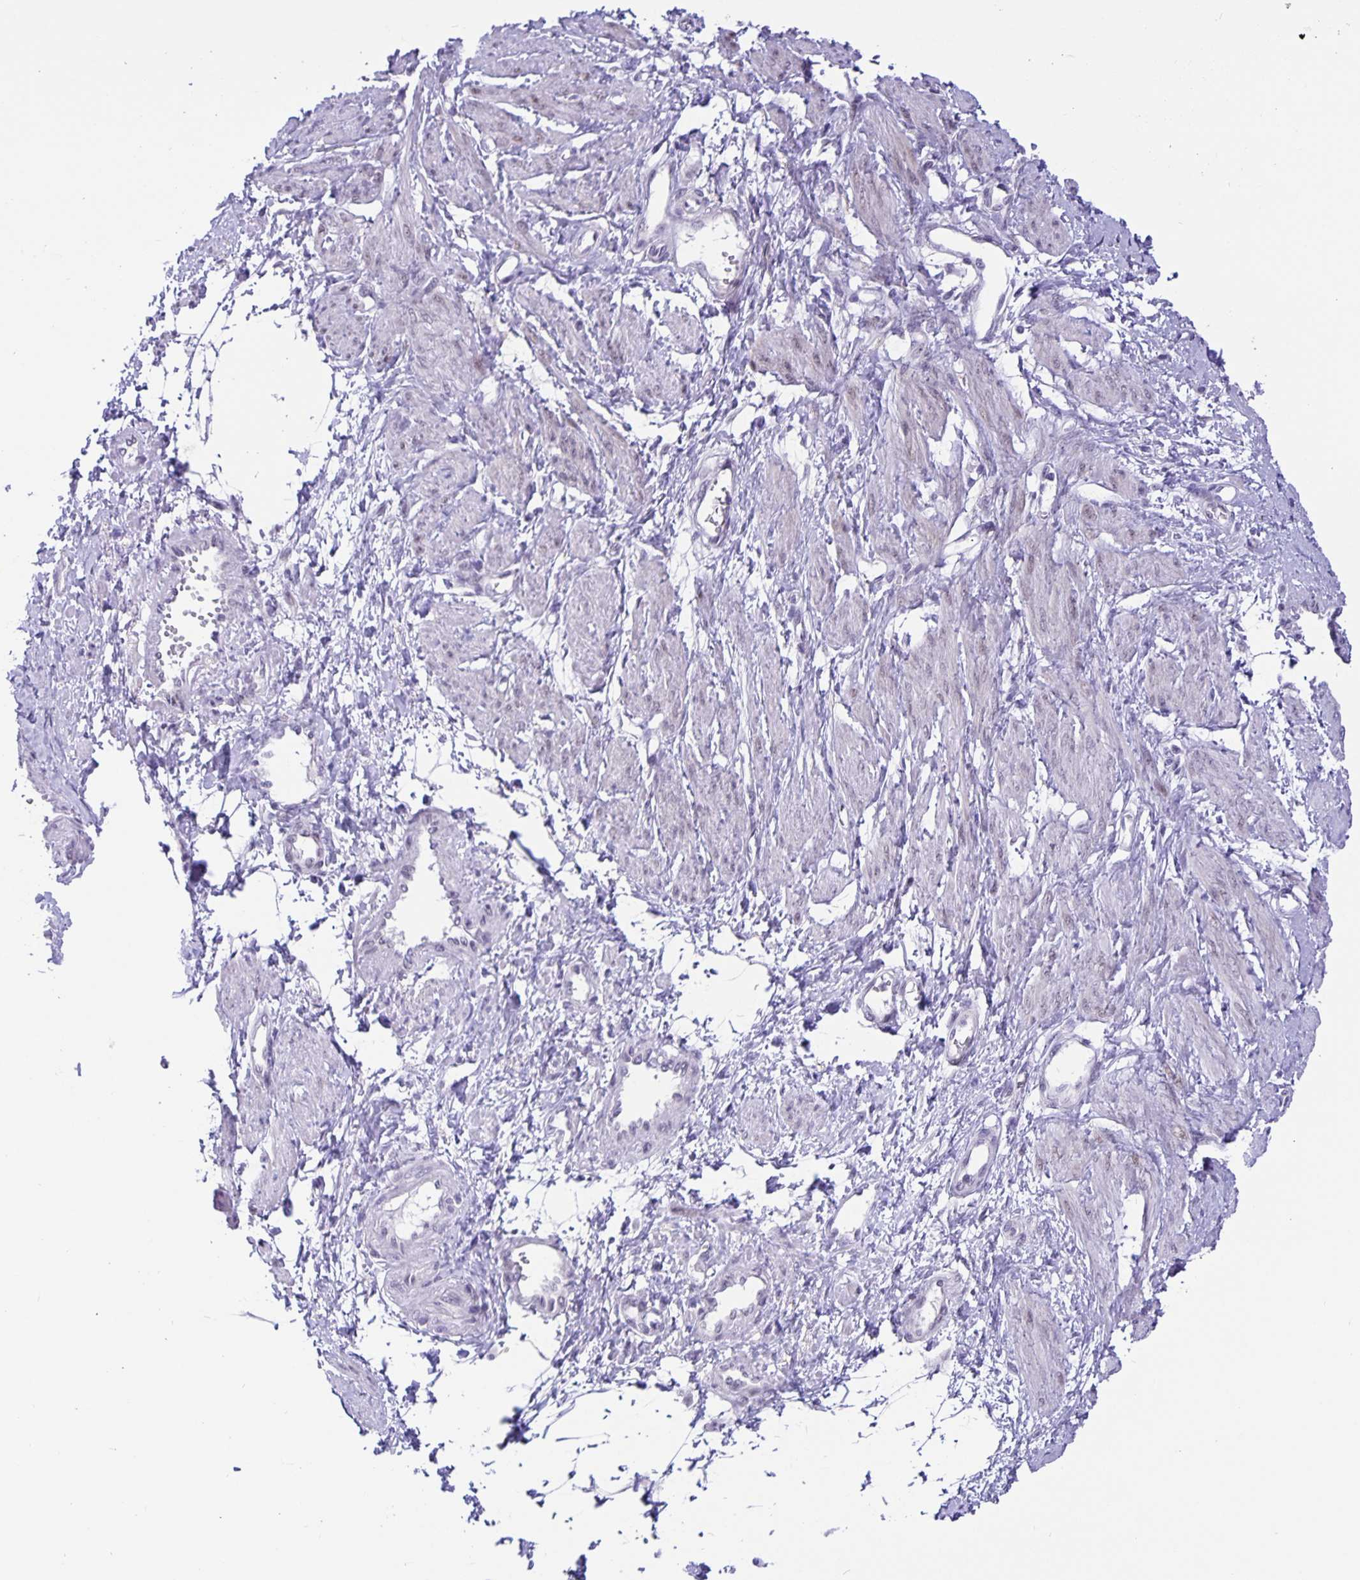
{"staining": {"intensity": "negative", "quantity": "none", "location": "none"}, "tissue": "smooth muscle", "cell_type": "Smooth muscle cells", "image_type": "normal", "snomed": [{"axis": "morphology", "description": "Normal tissue, NOS"}, {"axis": "topography", "description": "Smooth muscle"}, {"axis": "topography", "description": "Uterus"}], "caption": "Smooth muscle cells are negative for protein expression in normal human smooth muscle.", "gene": "FOSL2", "patient": {"sex": "female", "age": 39}}